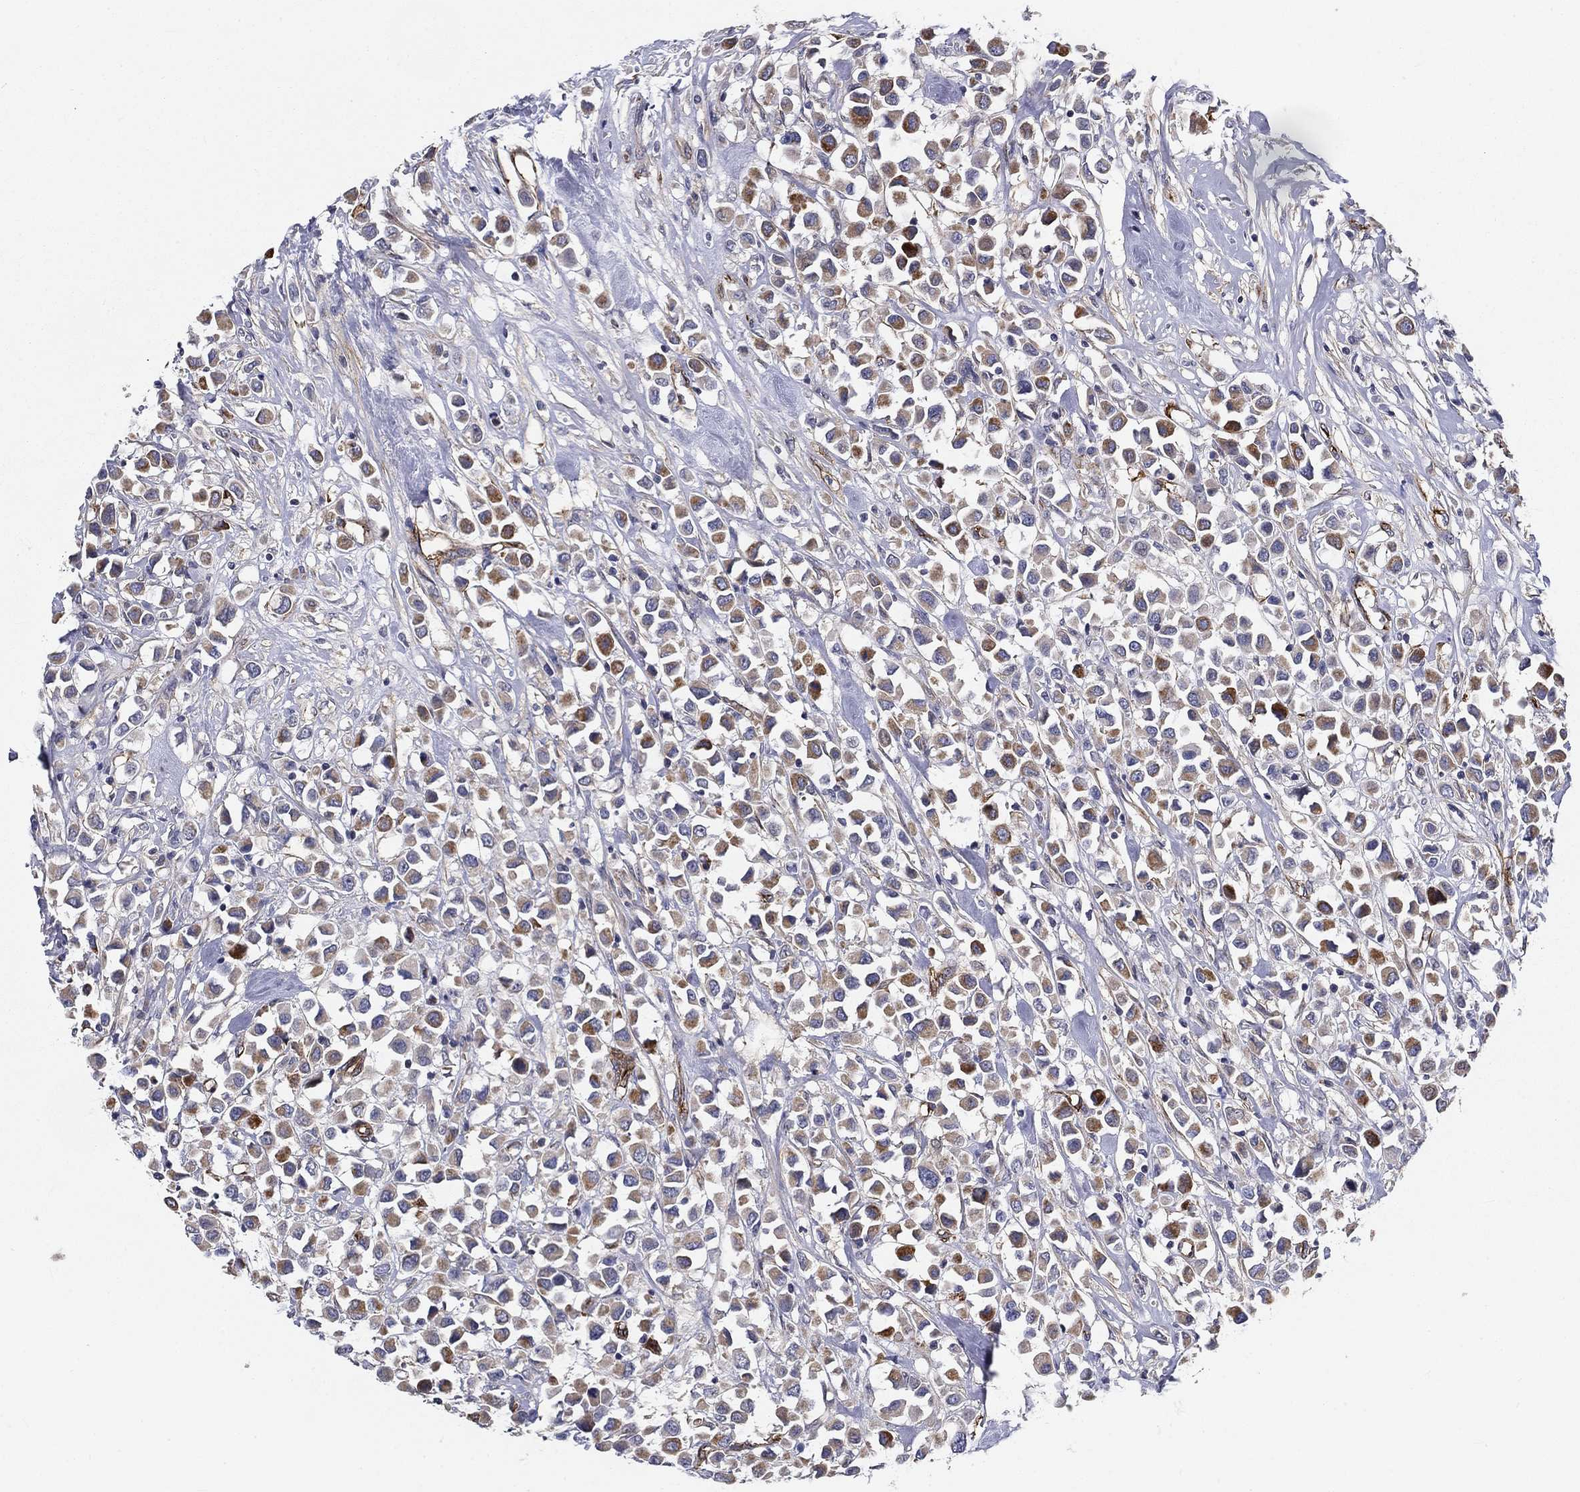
{"staining": {"intensity": "moderate", "quantity": "<25%", "location": "cytoplasmic/membranous"}, "tissue": "breast cancer", "cell_type": "Tumor cells", "image_type": "cancer", "snomed": [{"axis": "morphology", "description": "Duct carcinoma"}, {"axis": "topography", "description": "Breast"}], "caption": "Approximately <25% of tumor cells in human breast cancer (invasive ductal carcinoma) demonstrate moderate cytoplasmic/membranous protein expression as visualized by brown immunohistochemical staining.", "gene": "SYNC", "patient": {"sex": "female", "age": 61}}